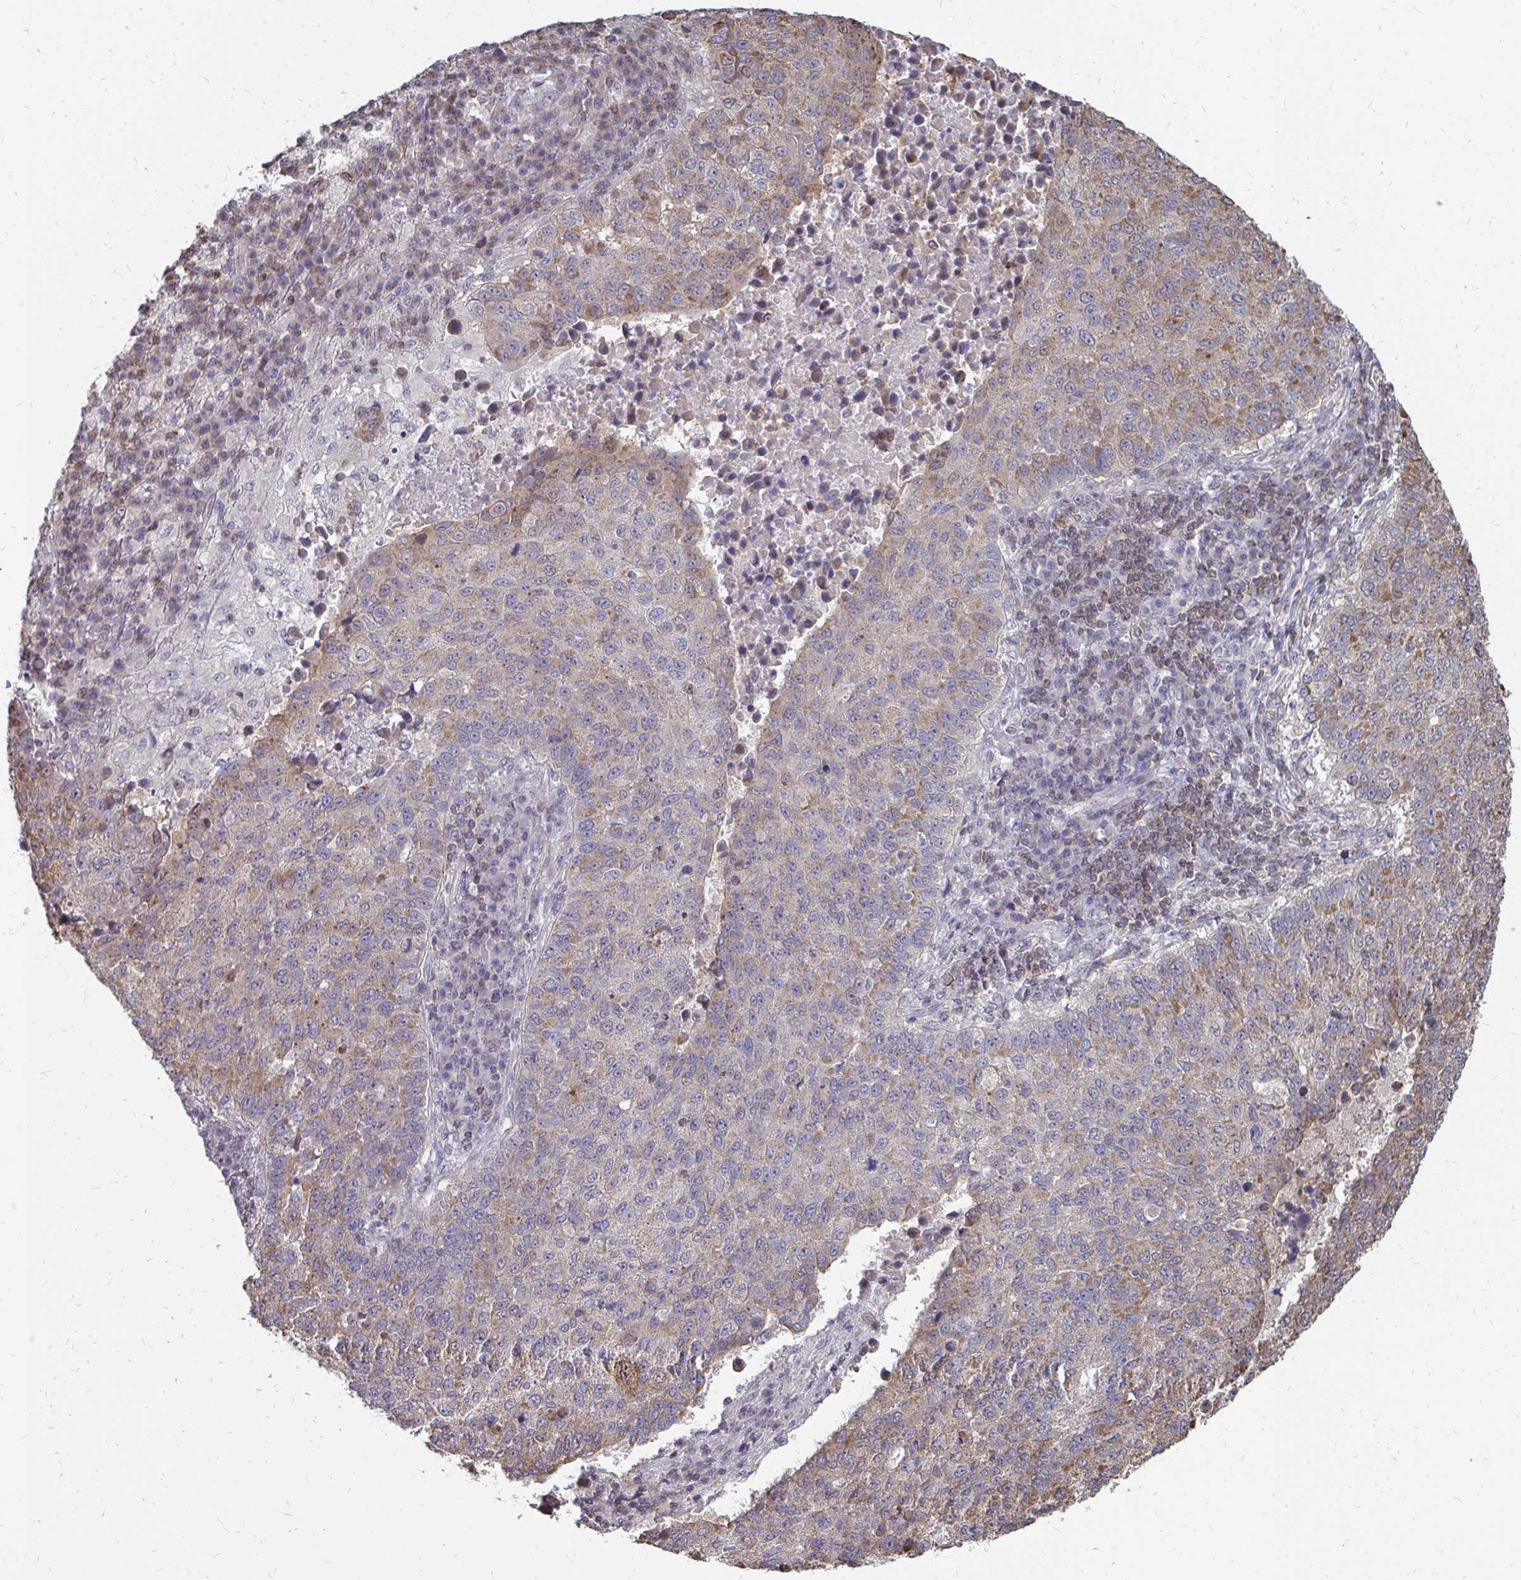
{"staining": {"intensity": "moderate", "quantity": "<25%", "location": "cytoplasmic/membranous"}, "tissue": "lung cancer", "cell_type": "Tumor cells", "image_type": "cancer", "snomed": [{"axis": "morphology", "description": "Squamous cell carcinoma, NOS"}, {"axis": "topography", "description": "Lung"}], "caption": "A low amount of moderate cytoplasmic/membranous staining is appreciated in about <25% of tumor cells in lung squamous cell carcinoma tissue. The protein is stained brown, and the nuclei are stained in blue (DAB (3,3'-diaminobenzidine) IHC with brightfield microscopy, high magnification).", "gene": "DNAJA2", "patient": {"sex": "male", "age": 73}}